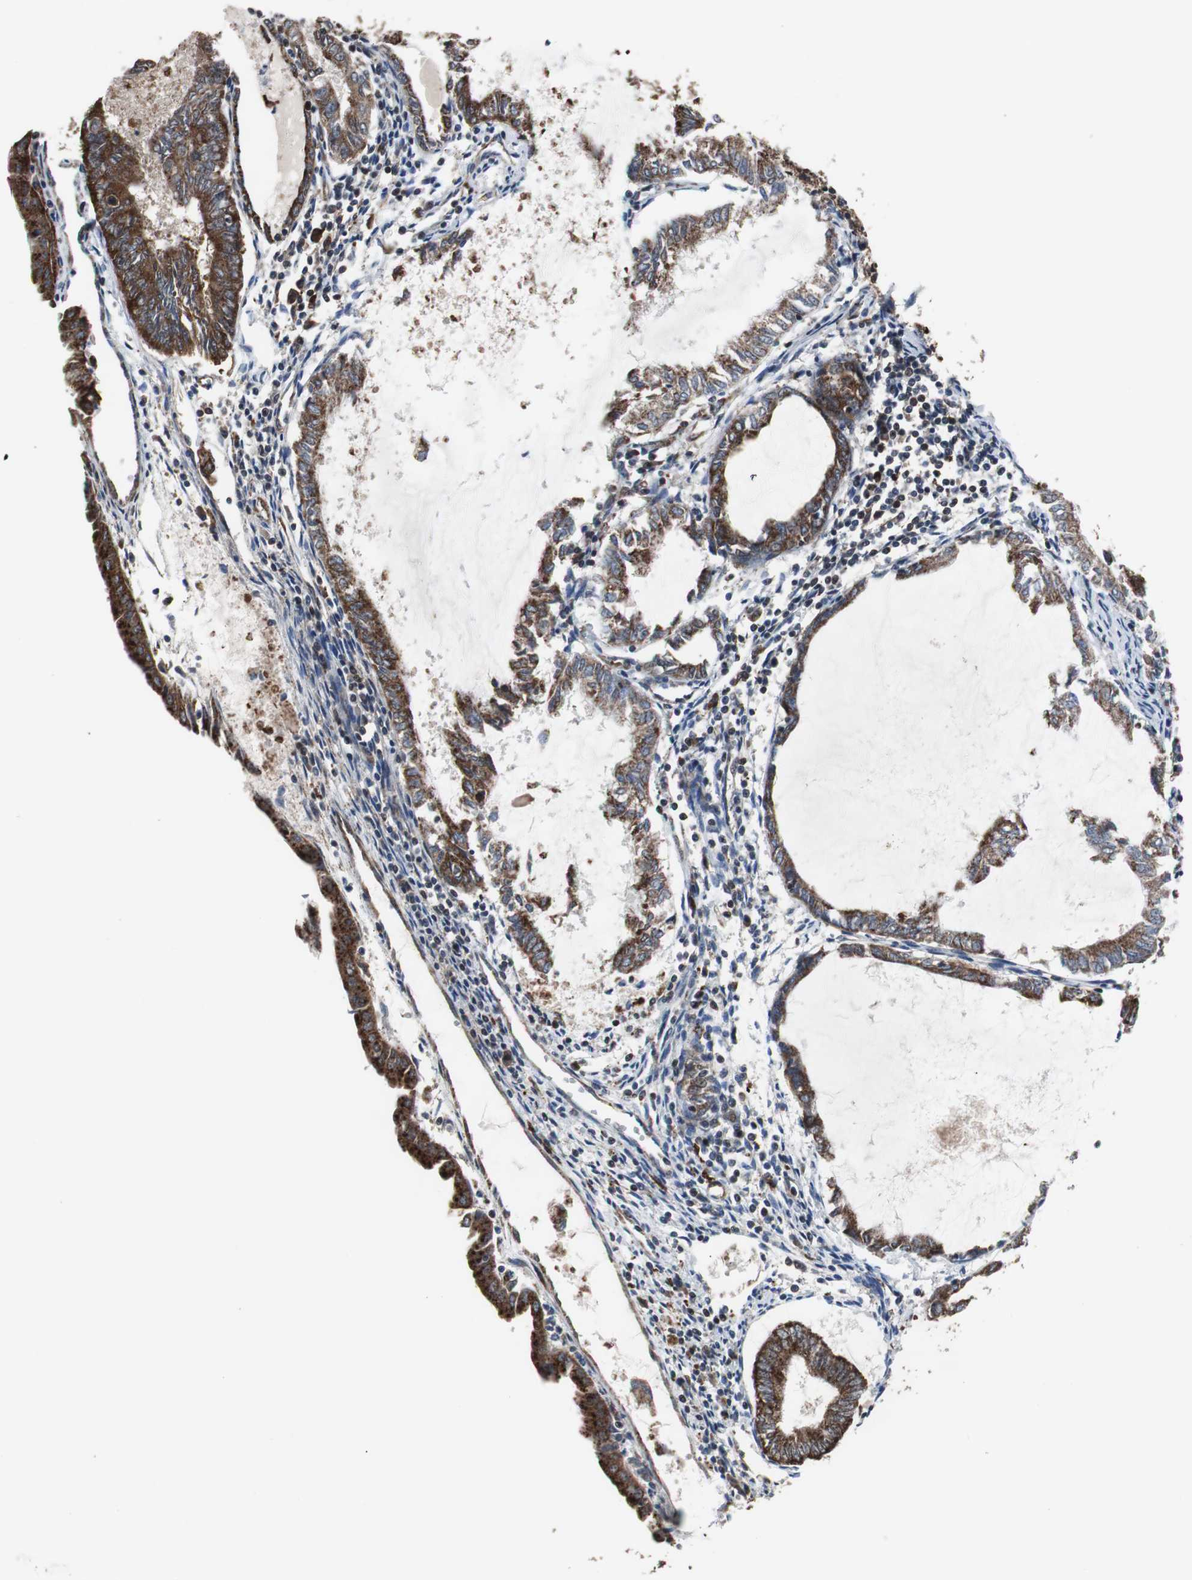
{"staining": {"intensity": "strong", "quantity": ">75%", "location": "cytoplasmic/membranous"}, "tissue": "endometrial cancer", "cell_type": "Tumor cells", "image_type": "cancer", "snomed": [{"axis": "morphology", "description": "Adenocarcinoma, NOS"}, {"axis": "topography", "description": "Endometrium"}], "caption": "An image of human adenocarcinoma (endometrial) stained for a protein demonstrates strong cytoplasmic/membranous brown staining in tumor cells. (brown staining indicates protein expression, while blue staining denotes nuclei).", "gene": "USP10", "patient": {"sex": "female", "age": 86}}